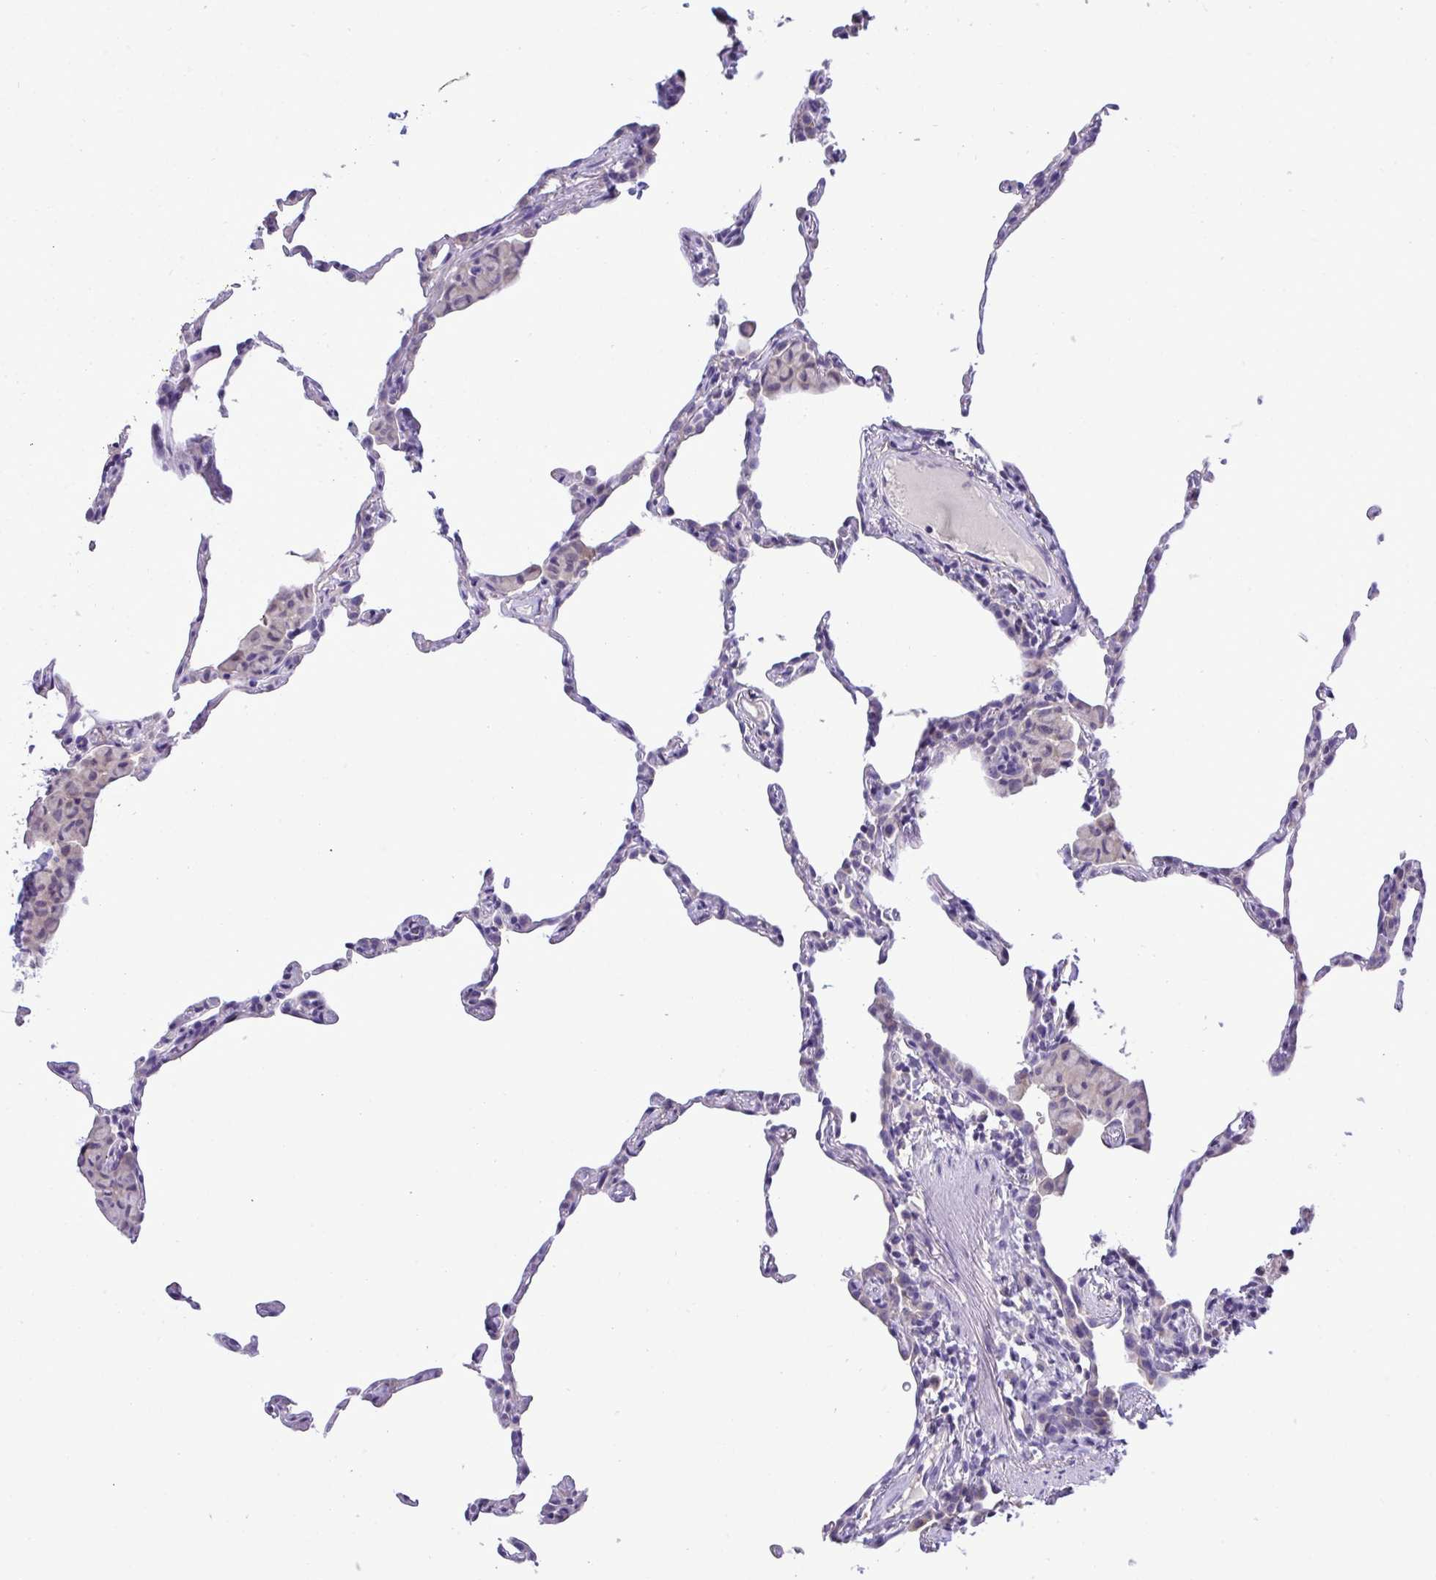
{"staining": {"intensity": "negative", "quantity": "none", "location": "none"}, "tissue": "lung", "cell_type": "Alveolar cells", "image_type": "normal", "snomed": [{"axis": "morphology", "description": "Normal tissue, NOS"}, {"axis": "topography", "description": "Lung"}], "caption": "This is an immunohistochemistry histopathology image of benign lung. There is no positivity in alveolar cells.", "gene": "ST8SIA2", "patient": {"sex": "female", "age": 57}}